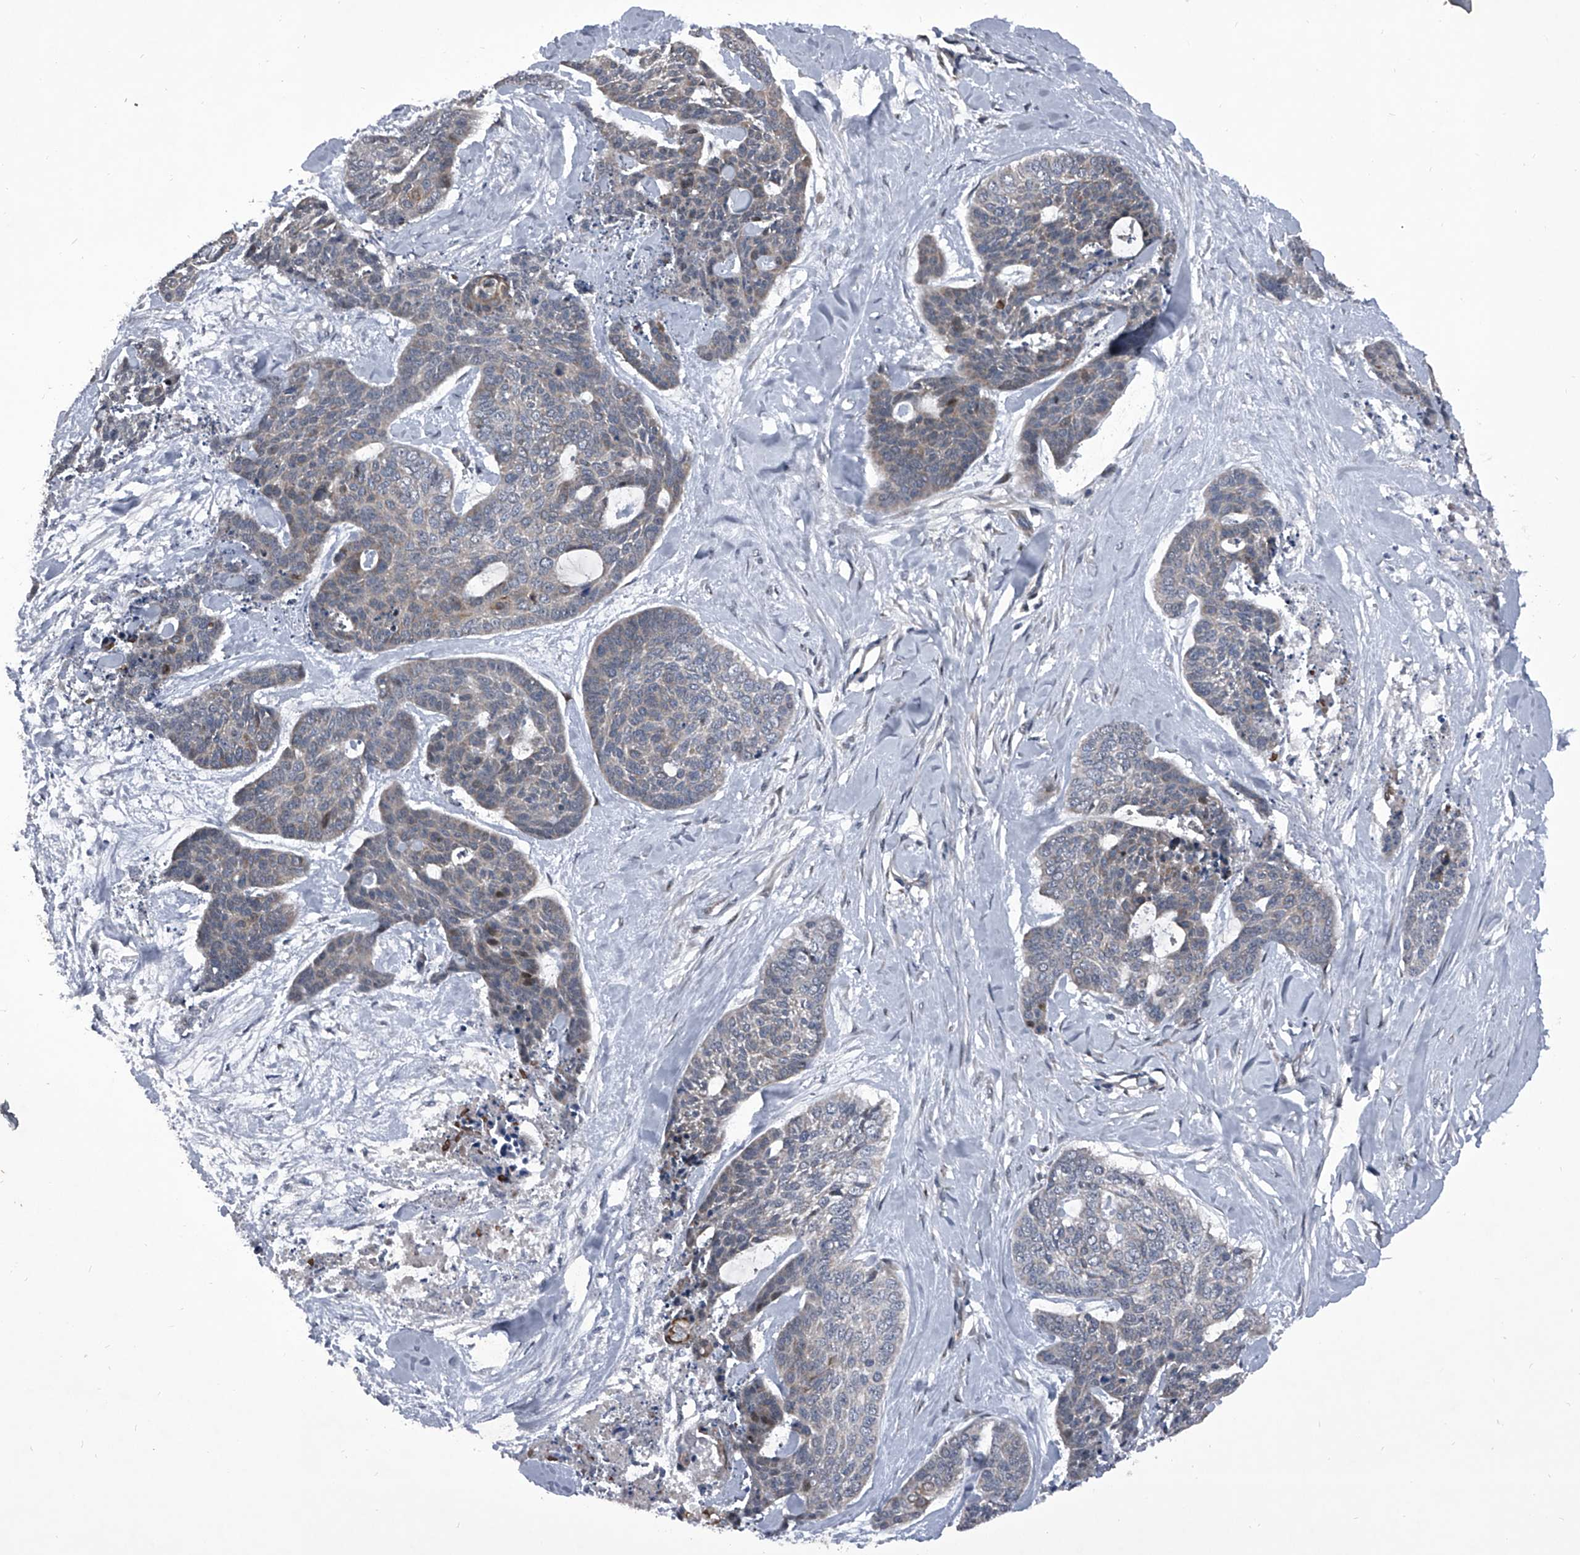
{"staining": {"intensity": "negative", "quantity": "none", "location": "none"}, "tissue": "skin cancer", "cell_type": "Tumor cells", "image_type": "cancer", "snomed": [{"axis": "morphology", "description": "Basal cell carcinoma"}, {"axis": "topography", "description": "Skin"}], "caption": "Skin basal cell carcinoma stained for a protein using immunohistochemistry displays no positivity tumor cells.", "gene": "ELK4", "patient": {"sex": "female", "age": 64}}